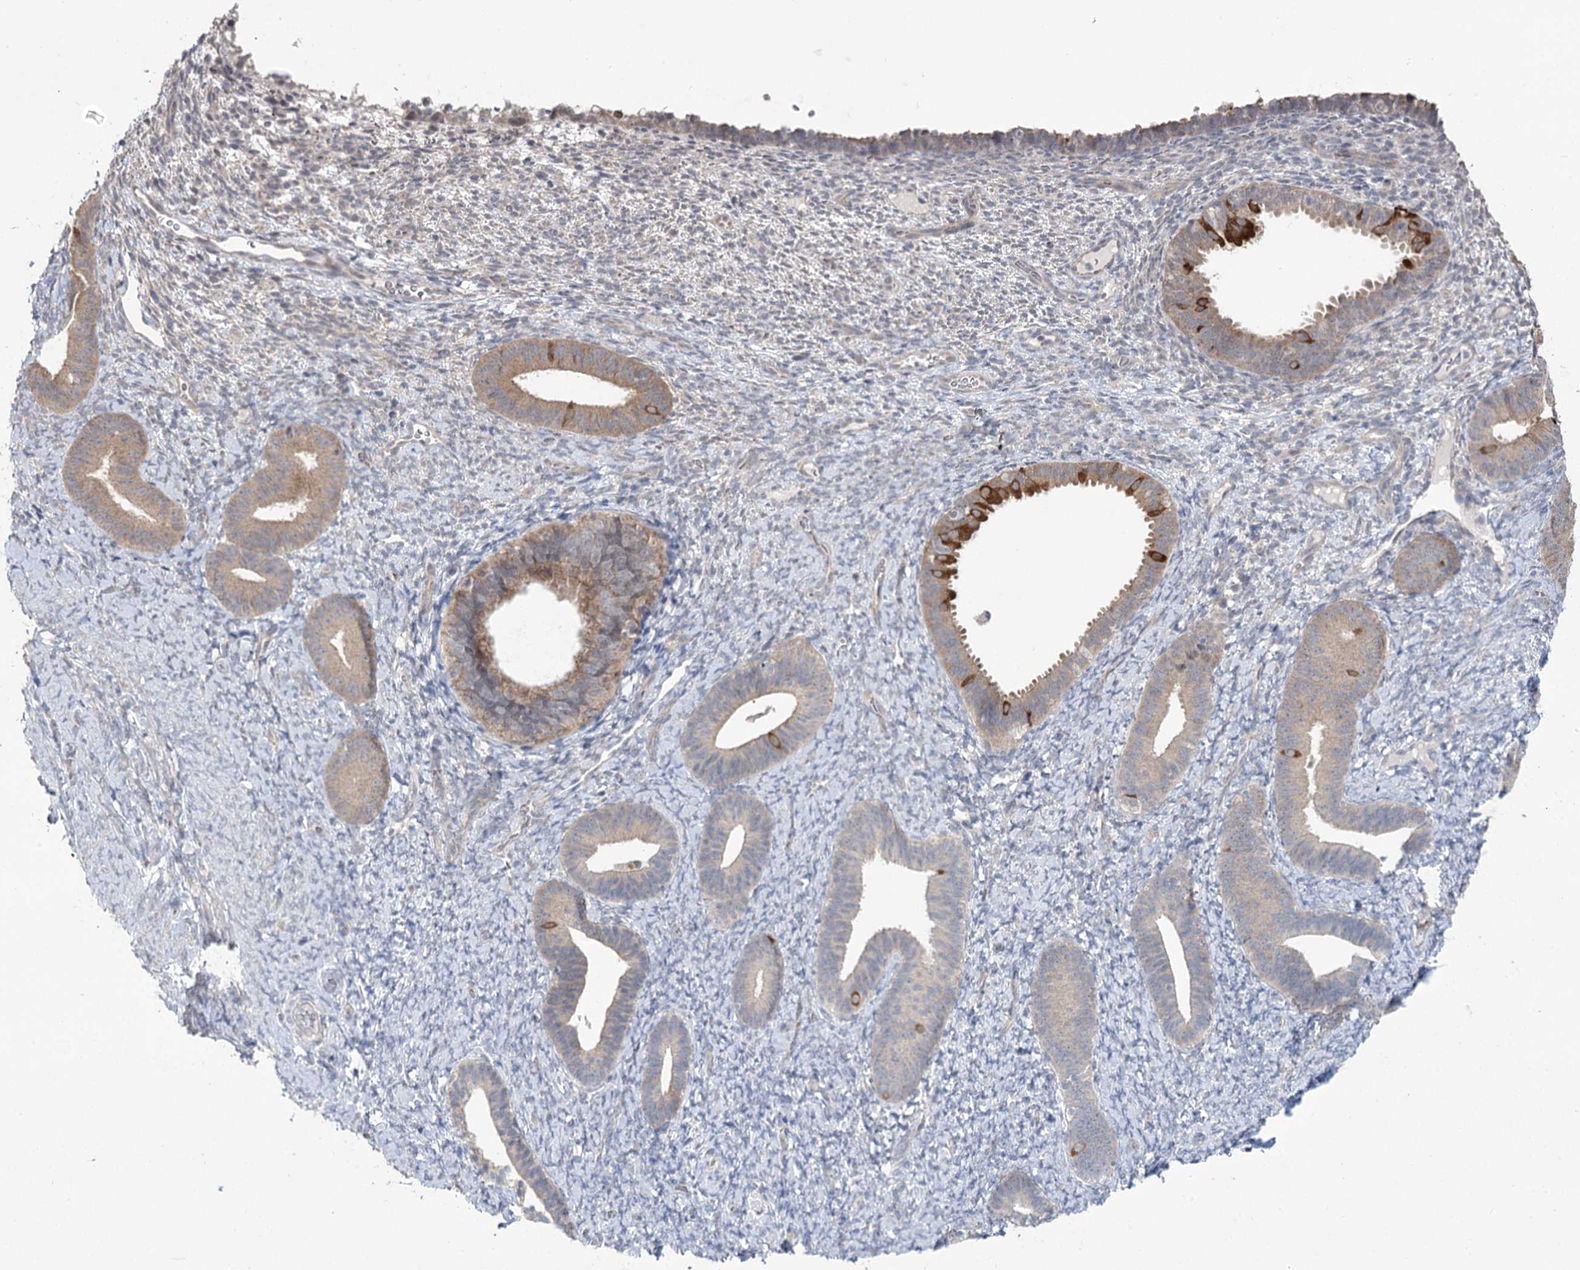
{"staining": {"intensity": "negative", "quantity": "none", "location": "none"}, "tissue": "endometrium", "cell_type": "Cells in endometrial stroma", "image_type": "normal", "snomed": [{"axis": "morphology", "description": "Normal tissue, NOS"}, {"axis": "topography", "description": "Endometrium"}], "caption": "High power microscopy micrograph of an IHC histopathology image of benign endometrium, revealing no significant positivity in cells in endometrial stroma.", "gene": "PHYHIPL", "patient": {"sex": "female", "age": 65}}